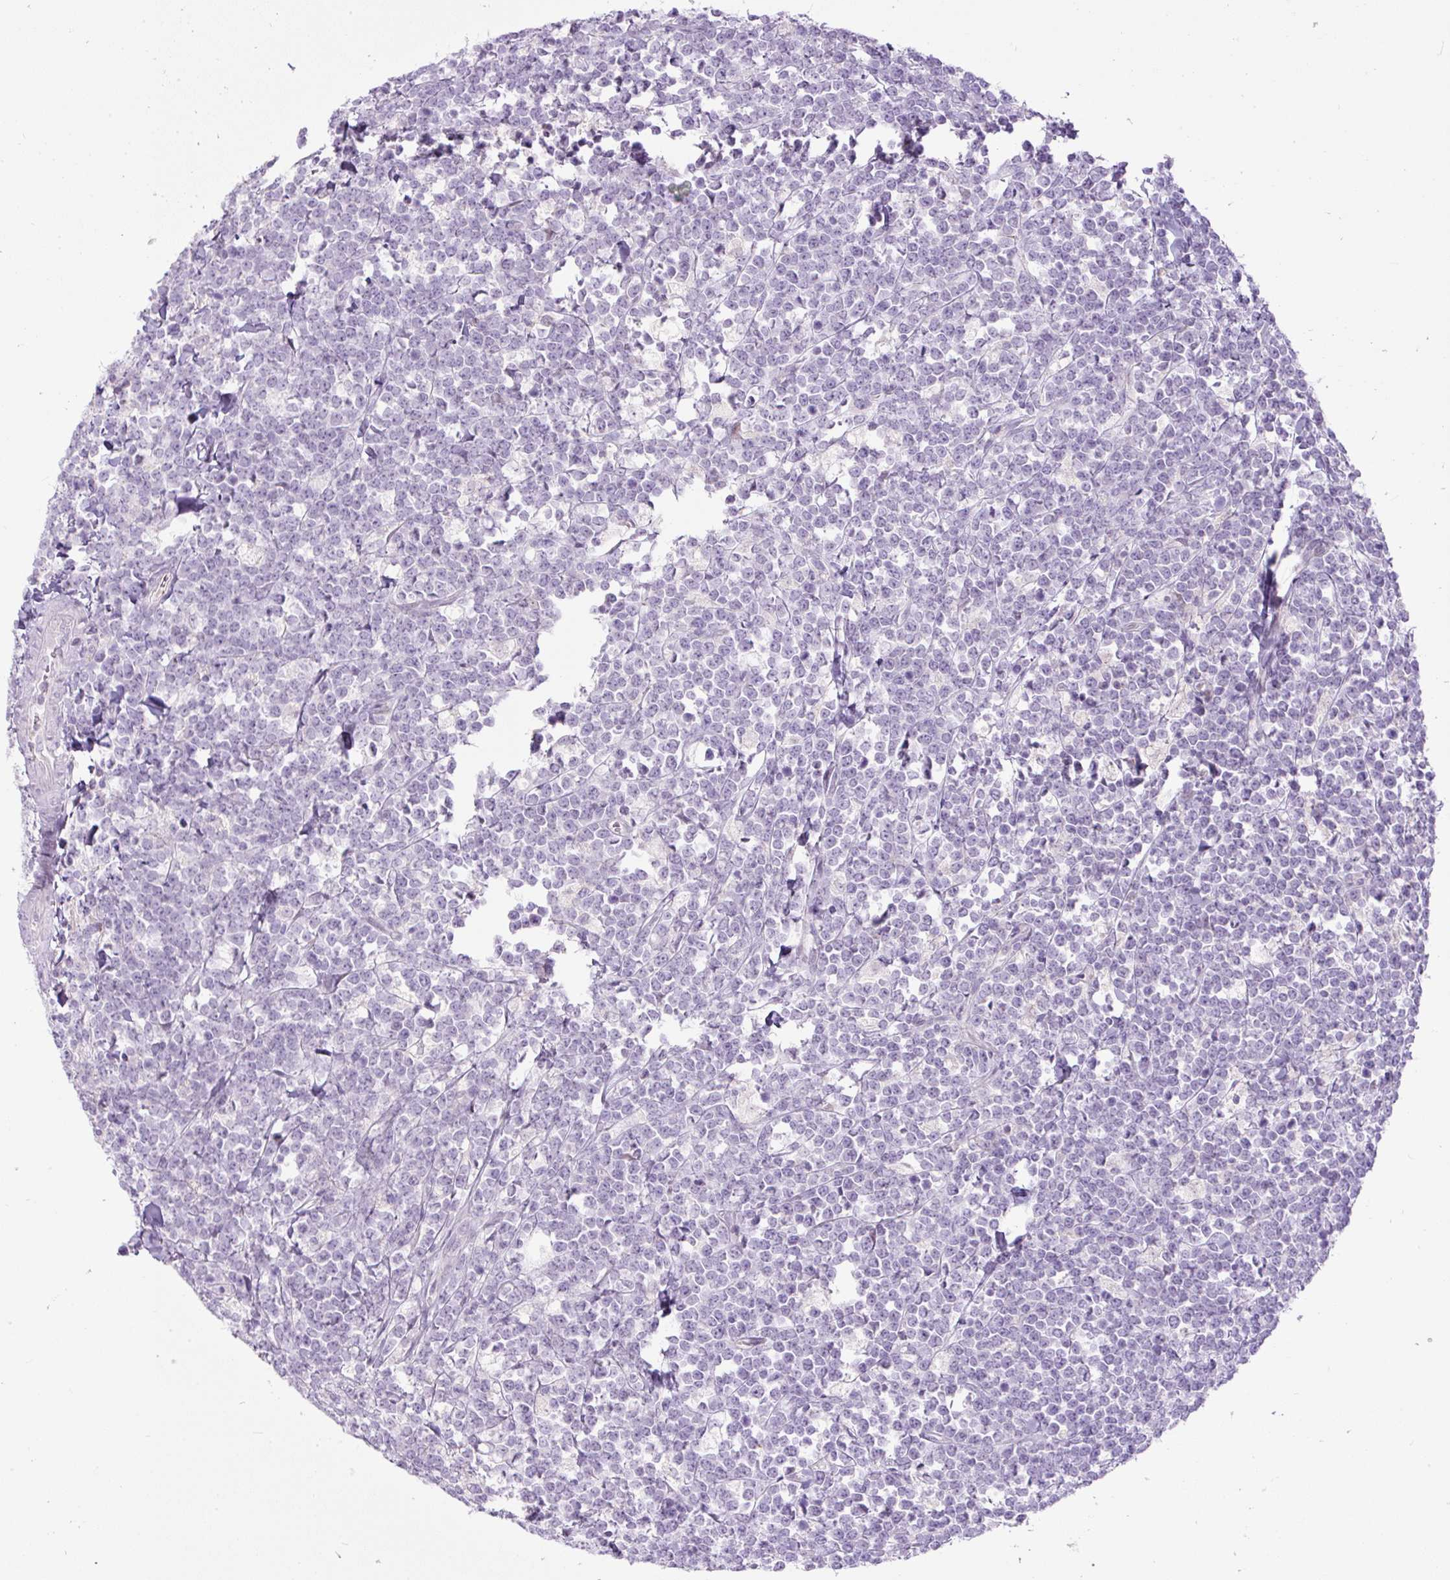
{"staining": {"intensity": "negative", "quantity": "none", "location": "none"}, "tissue": "lymphoma", "cell_type": "Tumor cells", "image_type": "cancer", "snomed": [{"axis": "morphology", "description": "Malignant lymphoma, non-Hodgkin's type, High grade"}, {"axis": "topography", "description": "Small intestine"}, {"axis": "topography", "description": "Colon"}], "caption": "Image shows no significant protein expression in tumor cells of lymphoma. (DAB (3,3'-diaminobenzidine) immunohistochemistry, high magnification).", "gene": "FGFBP3", "patient": {"sex": "male", "age": 8}}